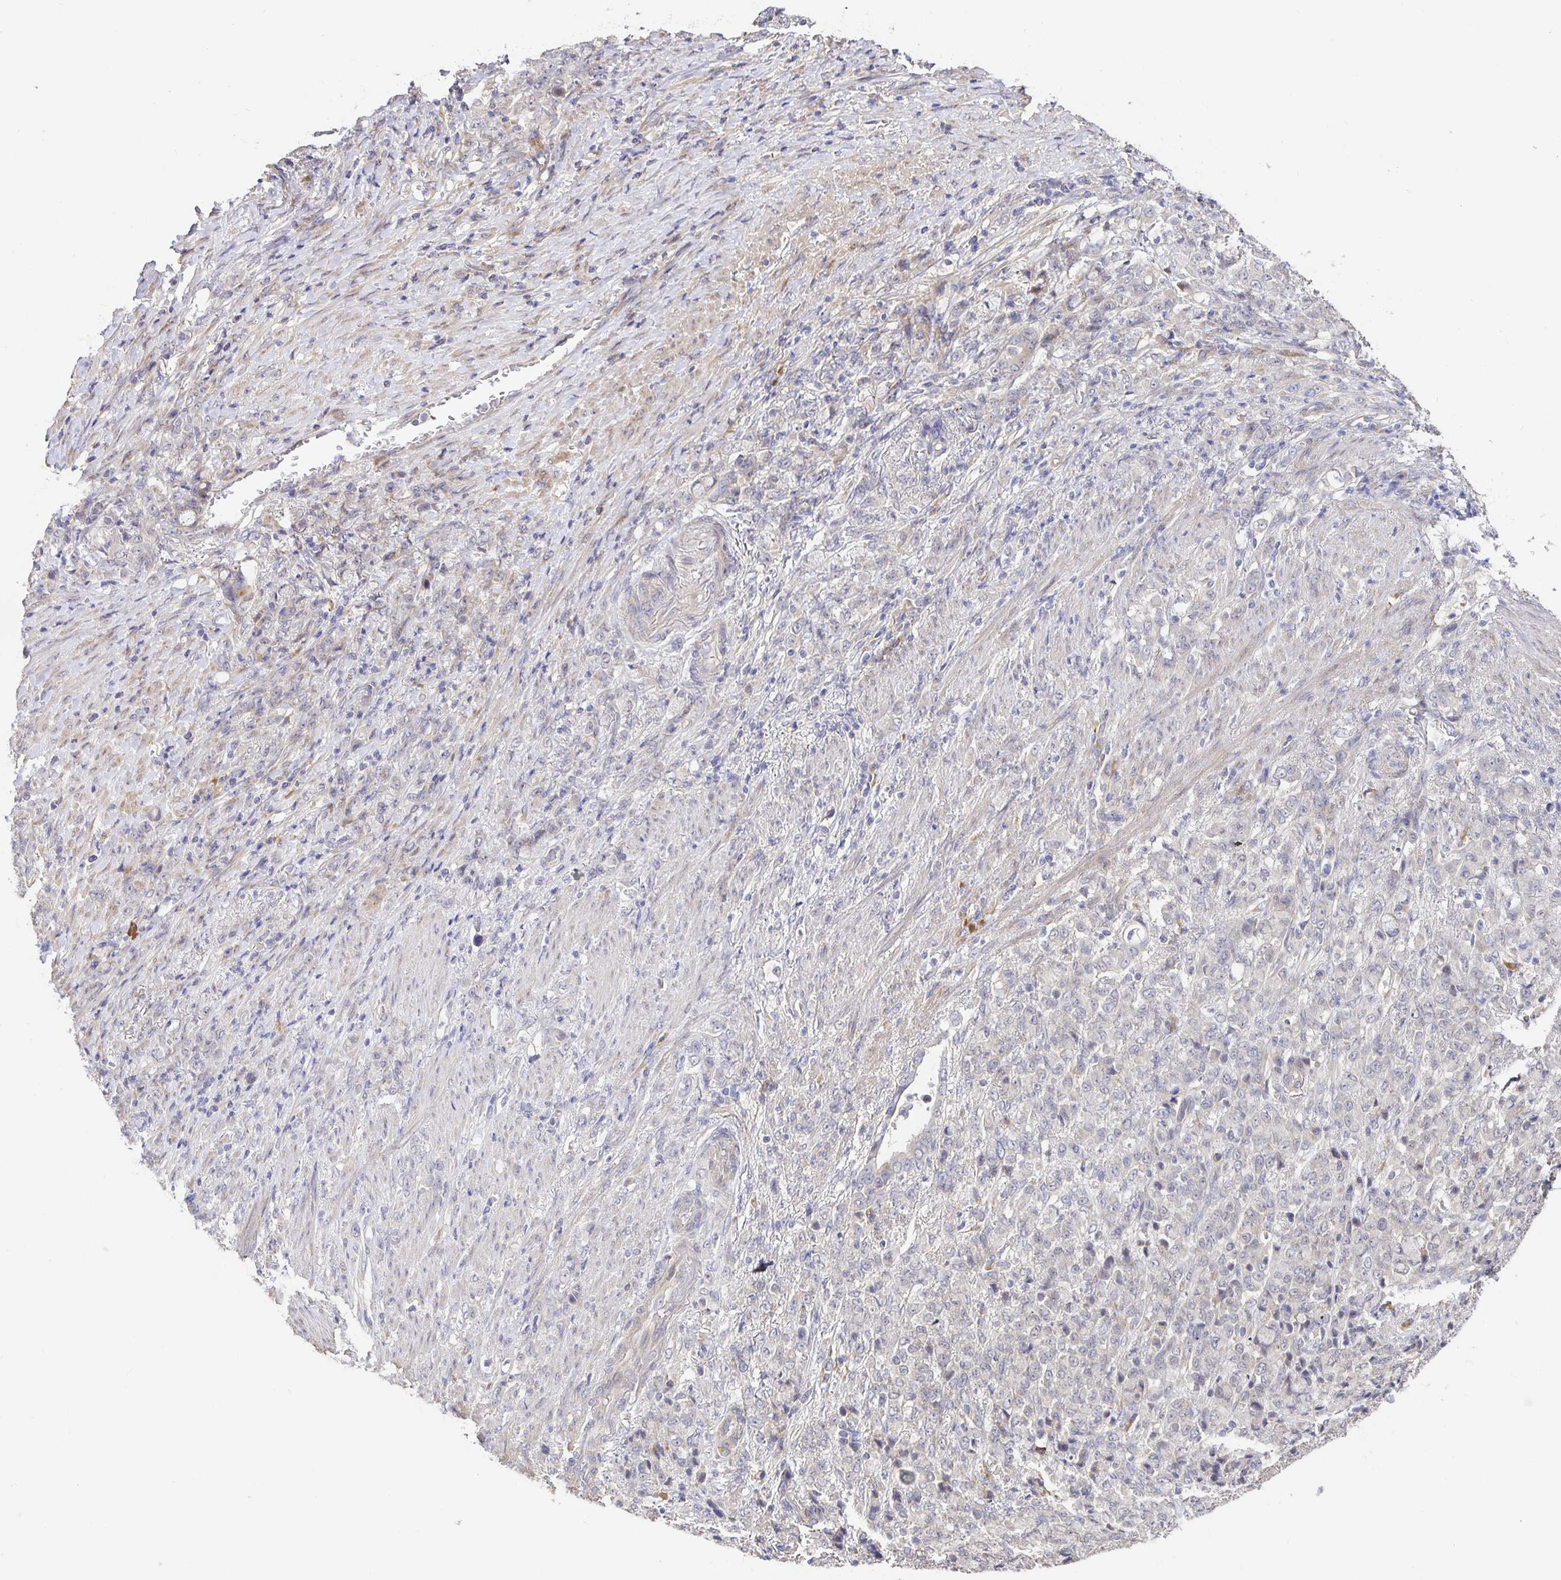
{"staining": {"intensity": "negative", "quantity": "none", "location": "none"}, "tissue": "stomach cancer", "cell_type": "Tumor cells", "image_type": "cancer", "snomed": [{"axis": "morphology", "description": "Adenocarcinoma, NOS"}, {"axis": "topography", "description": "Stomach"}], "caption": "Adenocarcinoma (stomach) was stained to show a protein in brown. There is no significant expression in tumor cells.", "gene": "ZDHHC11", "patient": {"sex": "female", "age": 79}}